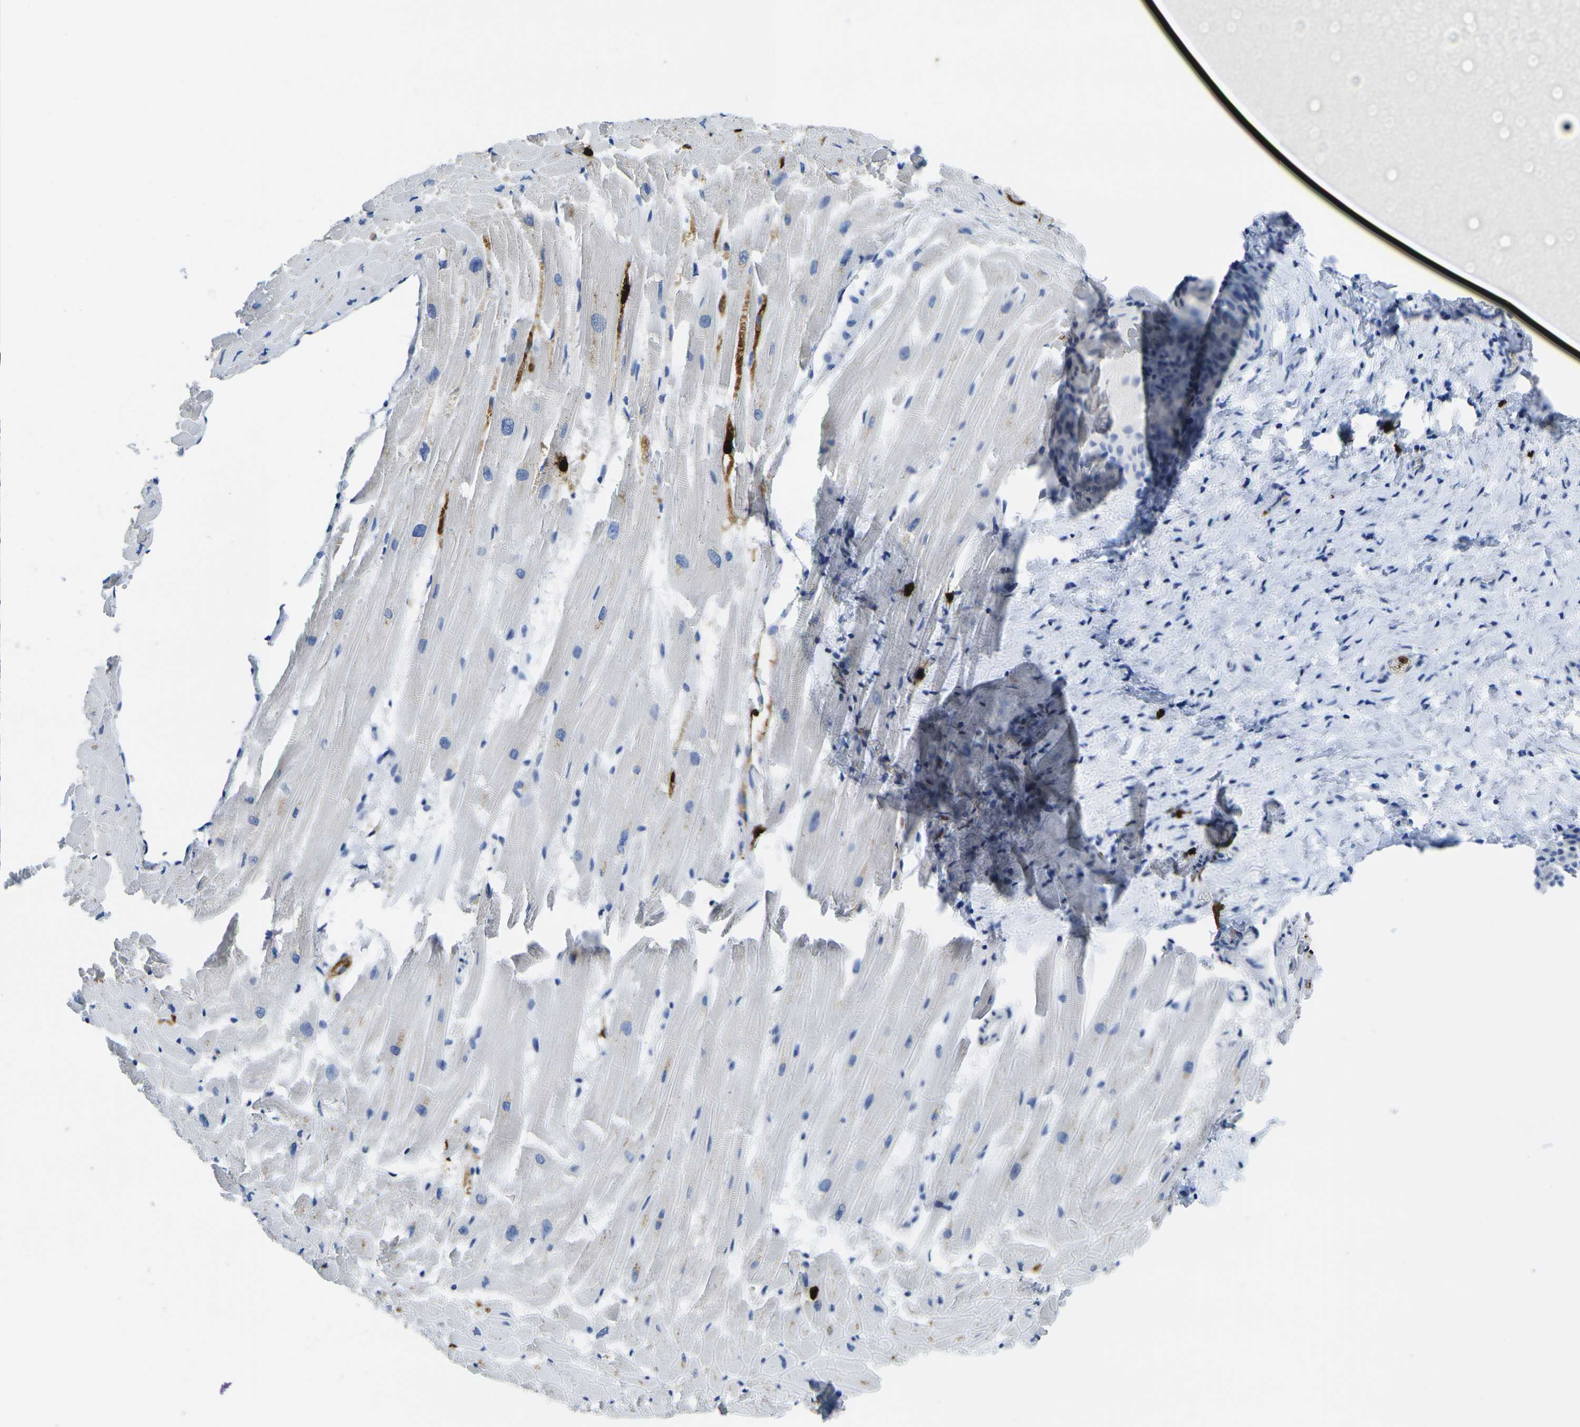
{"staining": {"intensity": "negative", "quantity": "none", "location": "none"}, "tissue": "heart muscle", "cell_type": "Cardiomyocytes", "image_type": "normal", "snomed": [{"axis": "morphology", "description": "Normal tissue, NOS"}, {"axis": "topography", "description": "Heart"}], "caption": "A high-resolution micrograph shows immunohistochemistry (IHC) staining of normal heart muscle, which exhibits no significant expression in cardiomyocytes.", "gene": "S100A9", "patient": {"sex": "female", "age": 19}}